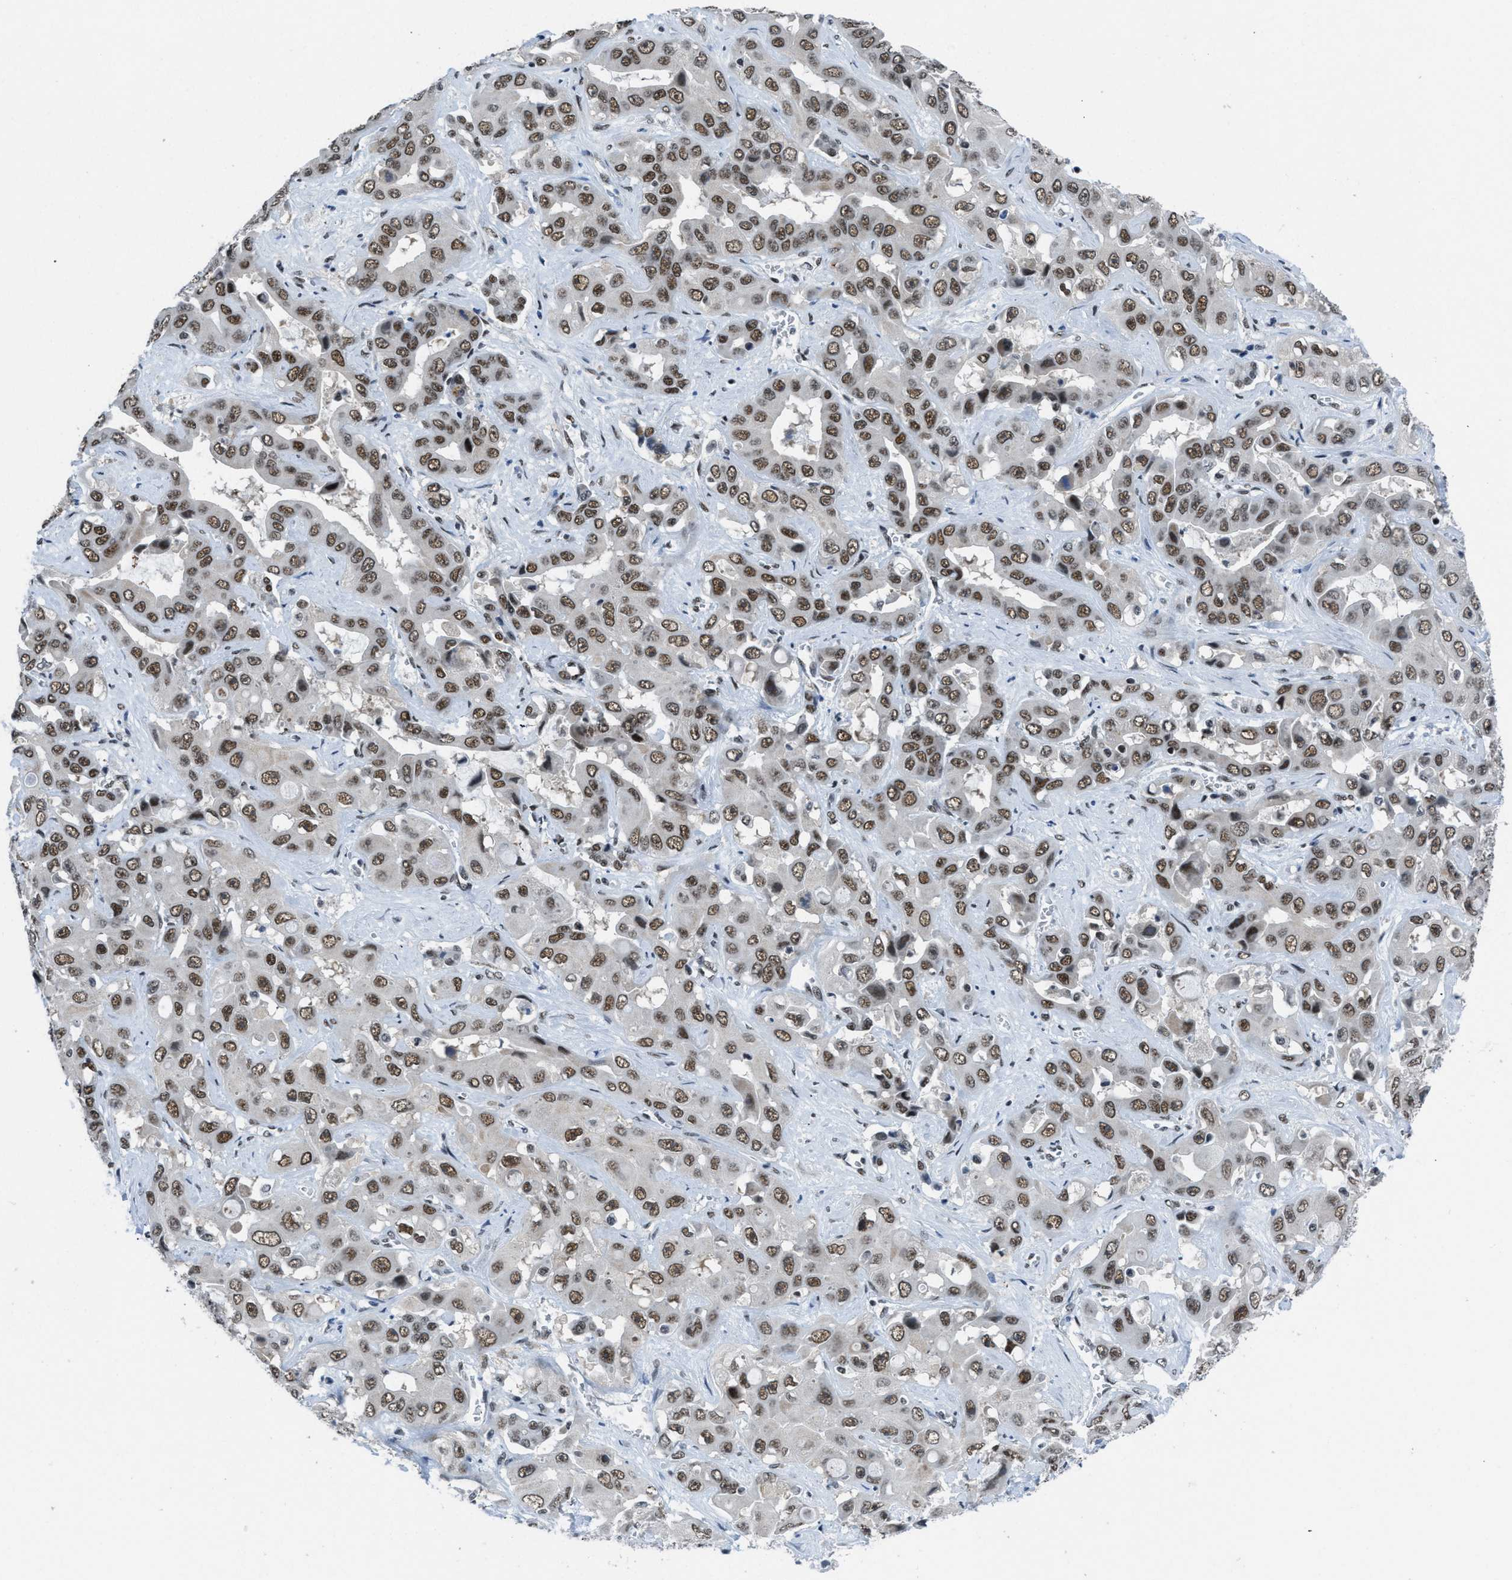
{"staining": {"intensity": "moderate", "quantity": ">75%", "location": "nuclear"}, "tissue": "liver cancer", "cell_type": "Tumor cells", "image_type": "cancer", "snomed": [{"axis": "morphology", "description": "Cholangiocarcinoma"}, {"axis": "topography", "description": "Liver"}], "caption": "There is medium levels of moderate nuclear positivity in tumor cells of liver cancer (cholangiocarcinoma), as demonstrated by immunohistochemical staining (brown color).", "gene": "GATAD2B", "patient": {"sex": "female", "age": 52}}